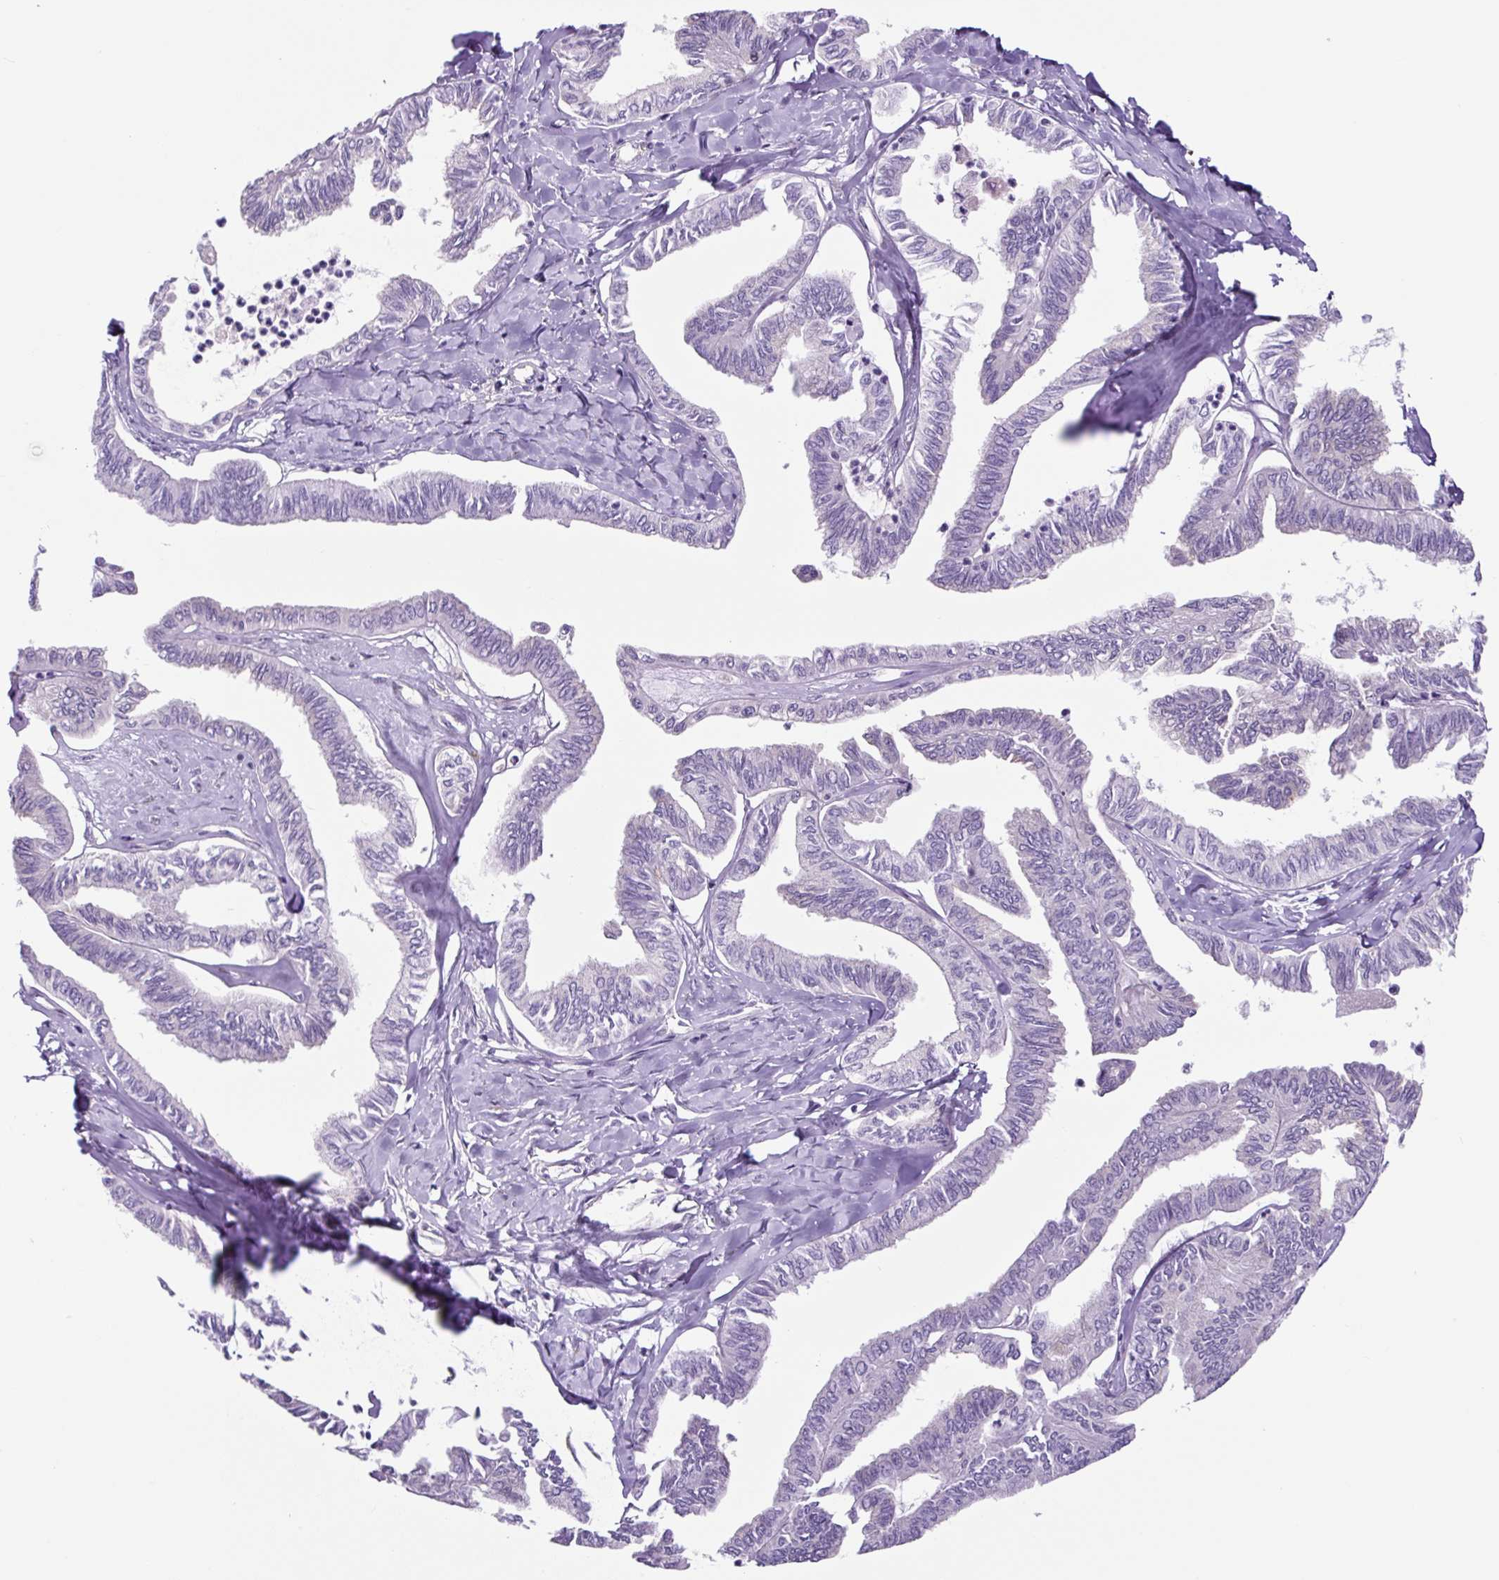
{"staining": {"intensity": "negative", "quantity": "none", "location": "none"}, "tissue": "ovarian cancer", "cell_type": "Tumor cells", "image_type": "cancer", "snomed": [{"axis": "morphology", "description": "Carcinoma, endometroid"}, {"axis": "topography", "description": "Ovary"}], "caption": "Histopathology image shows no significant protein expression in tumor cells of ovarian cancer.", "gene": "GORASP1", "patient": {"sex": "female", "age": 70}}